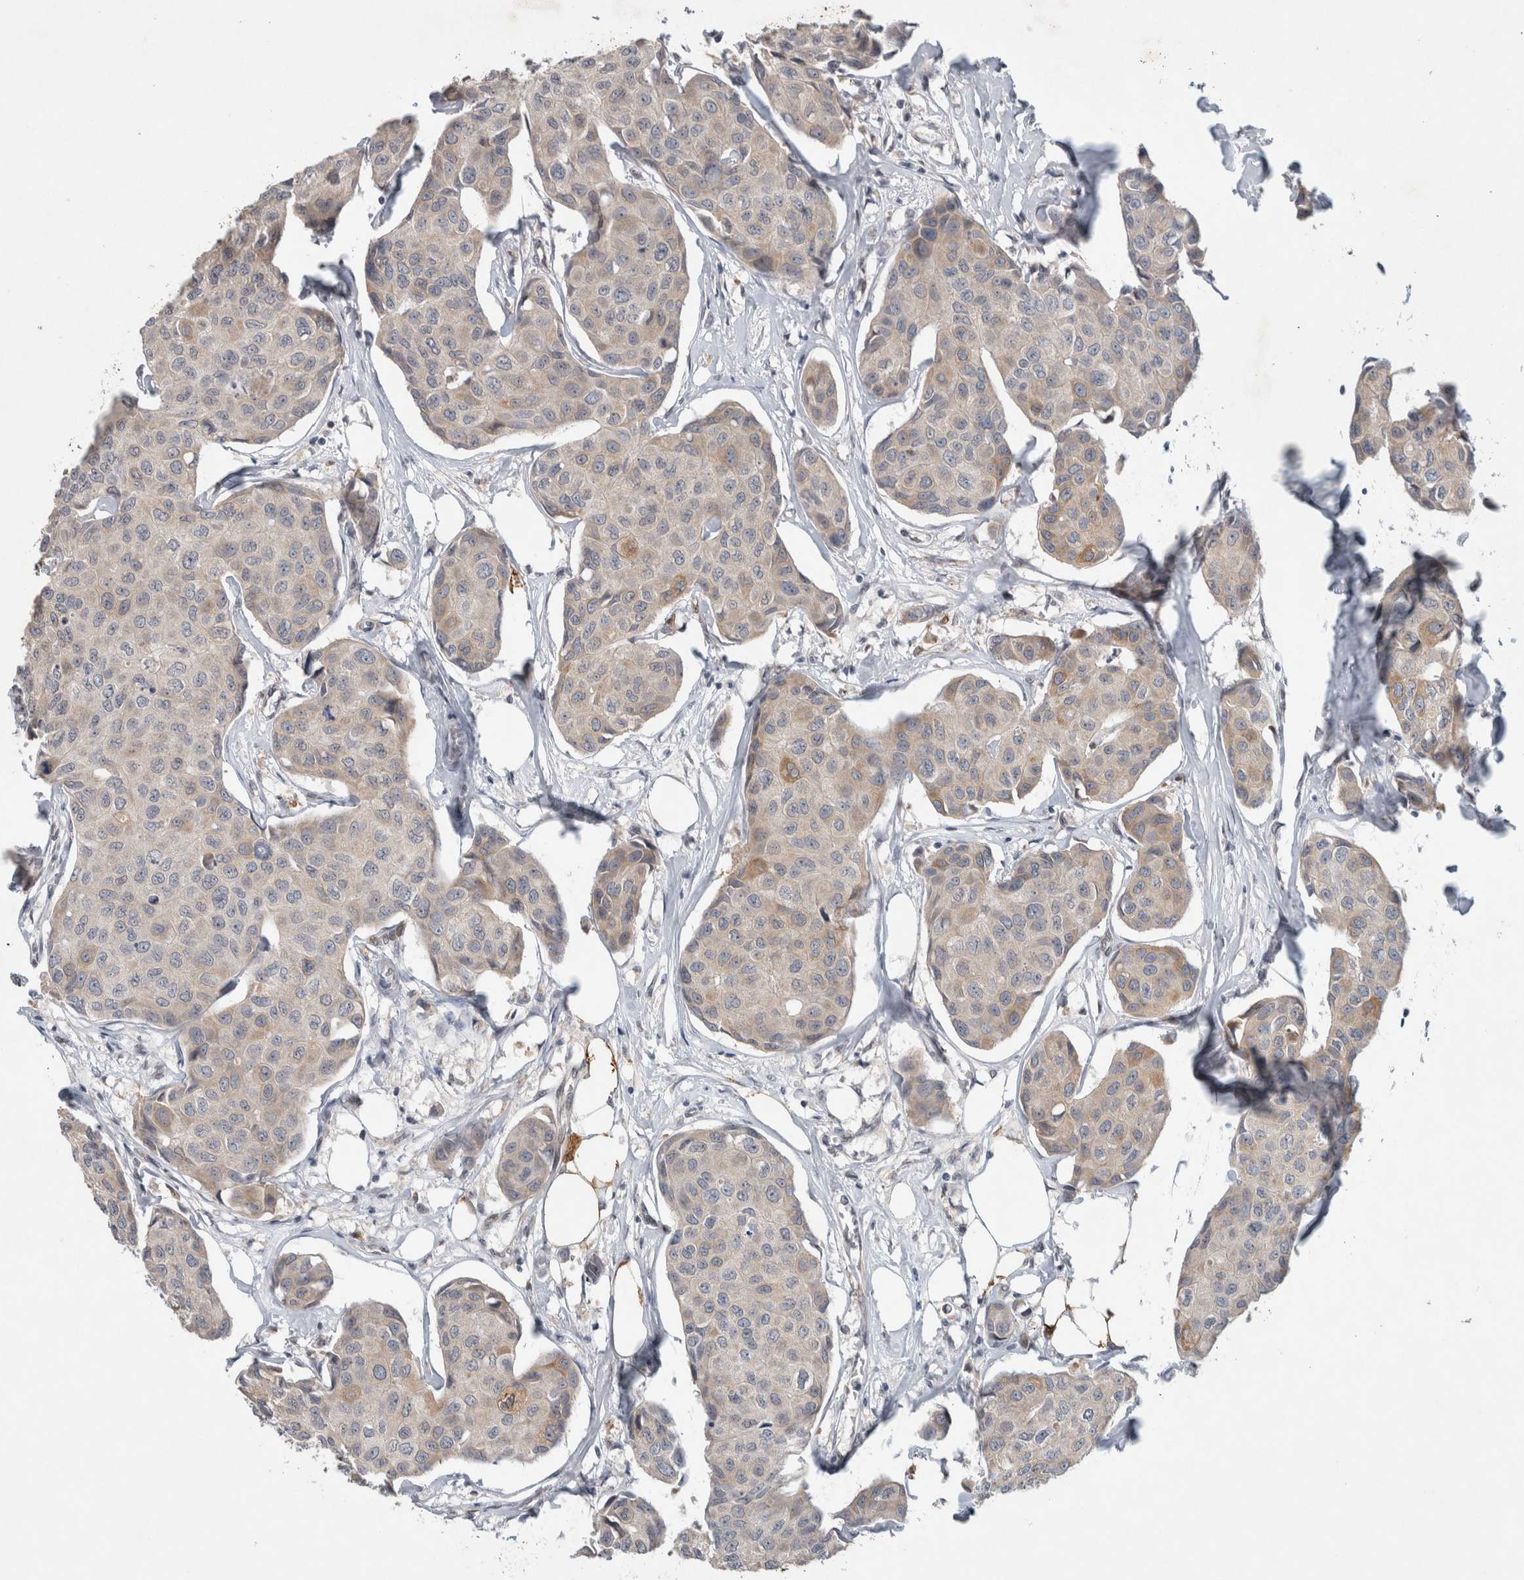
{"staining": {"intensity": "weak", "quantity": "<25%", "location": "cytoplasmic/membranous"}, "tissue": "breast cancer", "cell_type": "Tumor cells", "image_type": "cancer", "snomed": [{"axis": "morphology", "description": "Duct carcinoma"}, {"axis": "topography", "description": "Breast"}], "caption": "DAB immunohistochemical staining of breast cancer (intraductal carcinoma) demonstrates no significant expression in tumor cells. Brightfield microscopy of IHC stained with DAB (brown) and hematoxylin (blue), captured at high magnification.", "gene": "PRXL2A", "patient": {"sex": "female", "age": 80}}